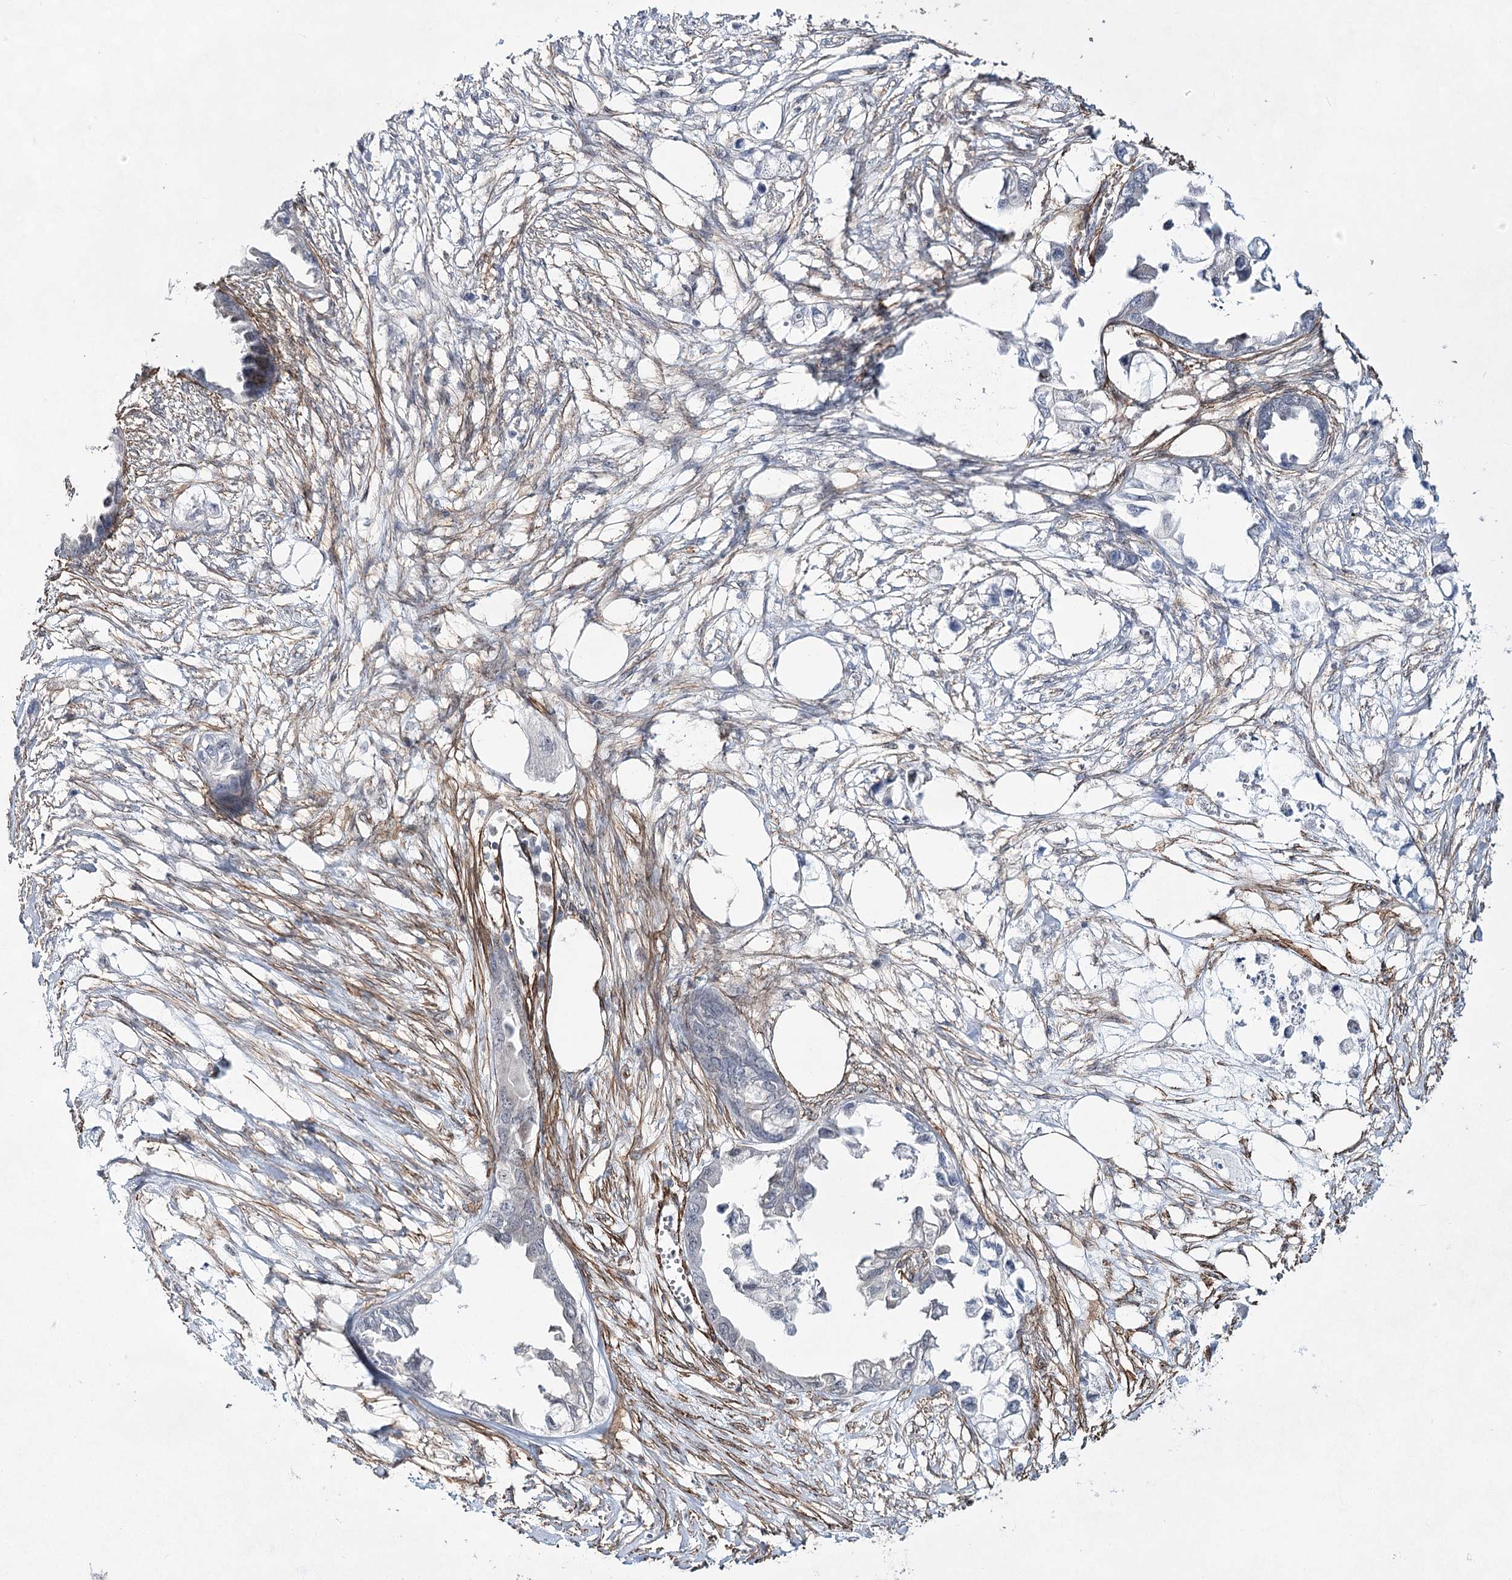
{"staining": {"intensity": "negative", "quantity": "none", "location": "none"}, "tissue": "endometrial cancer", "cell_type": "Tumor cells", "image_type": "cancer", "snomed": [{"axis": "morphology", "description": "Adenocarcinoma, NOS"}, {"axis": "morphology", "description": "Adenocarcinoma, metastatic, NOS"}, {"axis": "topography", "description": "Adipose tissue"}, {"axis": "topography", "description": "Endometrium"}], "caption": "Human endometrial cancer (adenocarcinoma) stained for a protein using IHC demonstrates no staining in tumor cells.", "gene": "CWF19L1", "patient": {"sex": "female", "age": 67}}